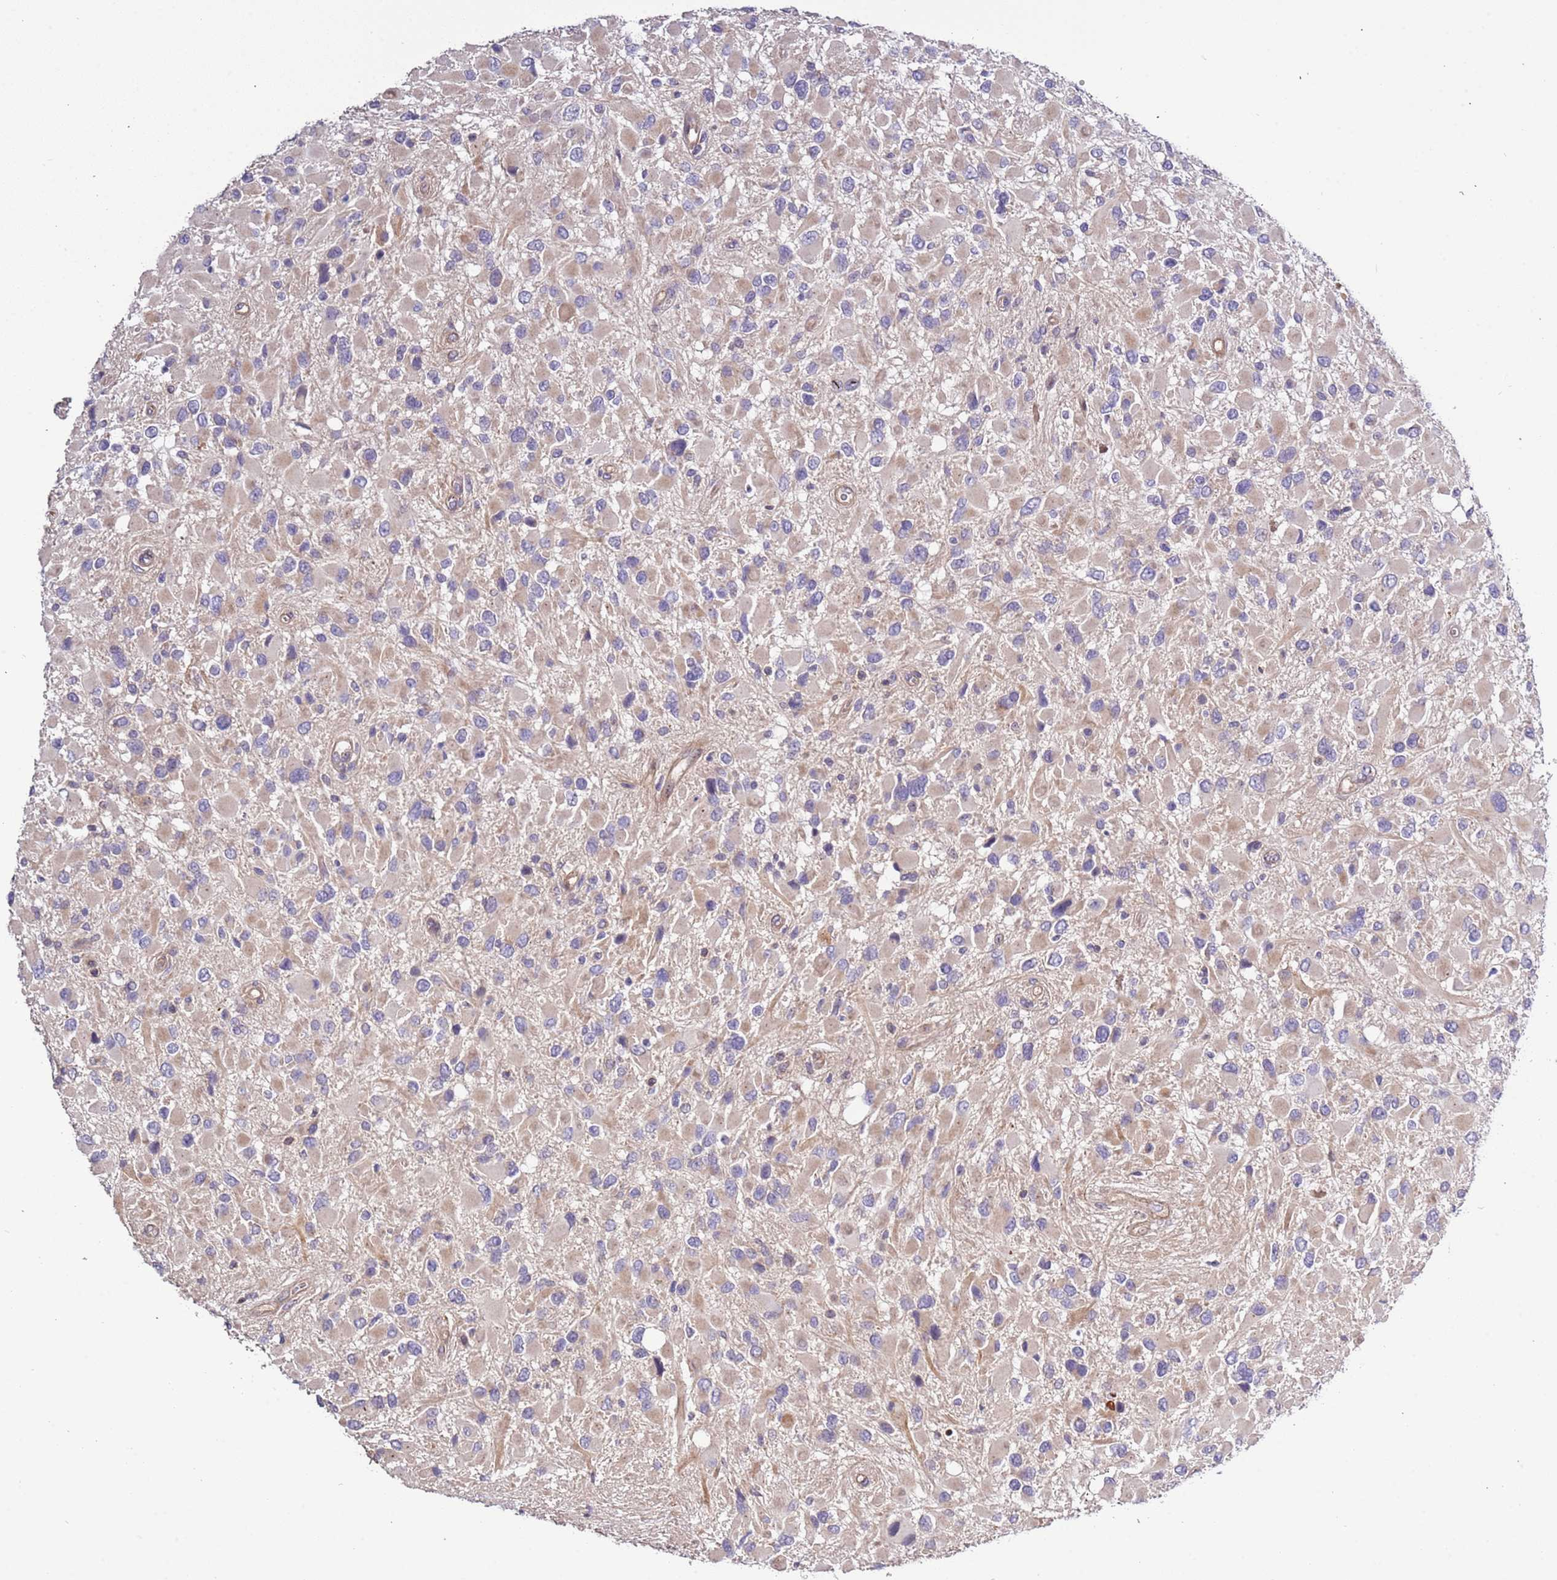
{"staining": {"intensity": "weak", "quantity": ">75%", "location": "cytoplasmic/membranous"}, "tissue": "glioma", "cell_type": "Tumor cells", "image_type": "cancer", "snomed": [{"axis": "morphology", "description": "Glioma, malignant, High grade"}, {"axis": "topography", "description": "Brain"}], "caption": "A brown stain shows weak cytoplasmic/membranous expression of a protein in human malignant glioma (high-grade) tumor cells.", "gene": "LAMB4", "patient": {"sex": "male", "age": 53}}